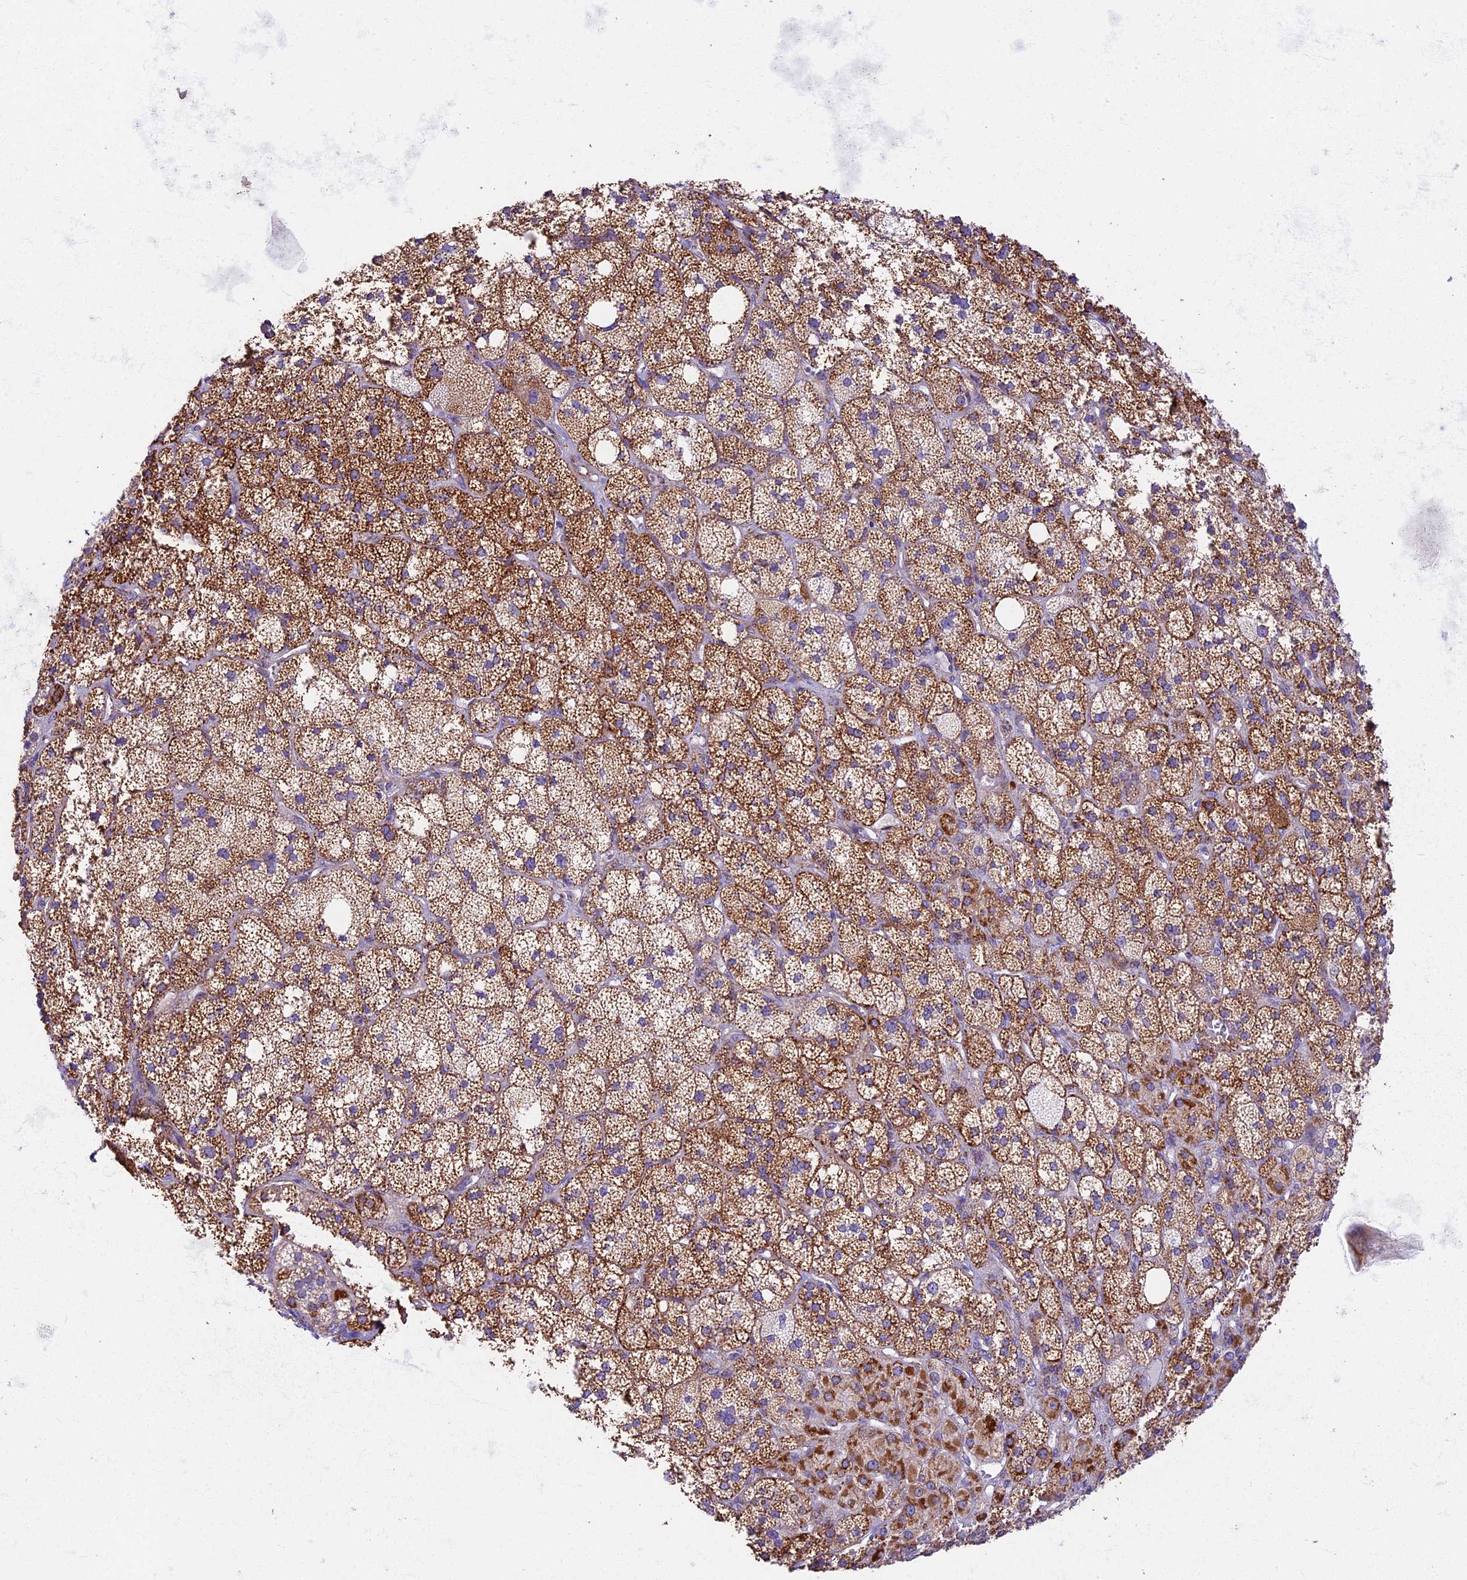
{"staining": {"intensity": "moderate", "quantity": ">75%", "location": "cytoplasmic/membranous"}, "tissue": "adrenal gland", "cell_type": "Glandular cells", "image_type": "normal", "snomed": [{"axis": "morphology", "description": "Normal tissue, NOS"}, {"axis": "topography", "description": "Adrenal gland"}], "caption": "This image reveals IHC staining of unremarkable adrenal gland, with medium moderate cytoplasmic/membranous positivity in approximately >75% of glandular cells.", "gene": "NDUFA8", "patient": {"sex": "male", "age": 61}}